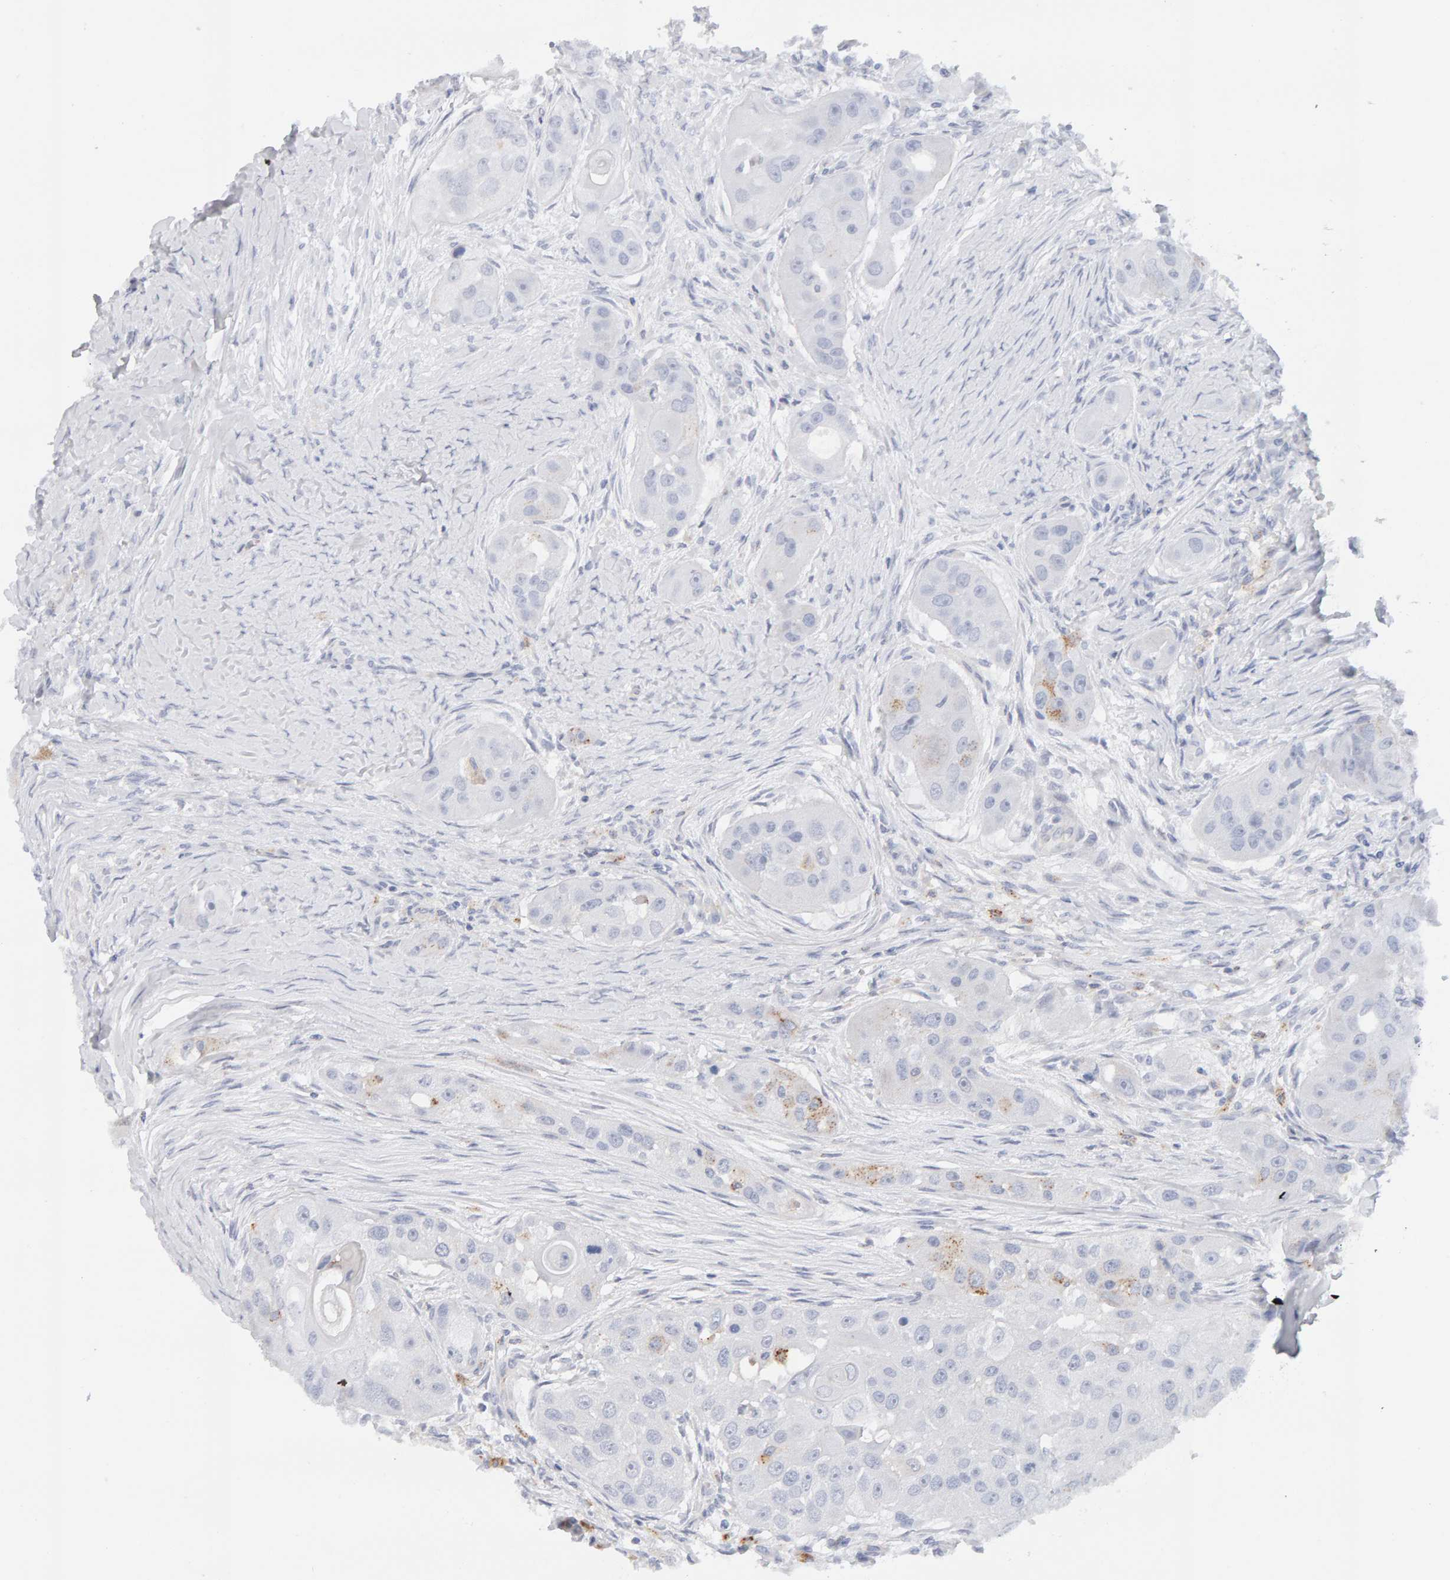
{"staining": {"intensity": "weak", "quantity": "<25%", "location": "cytoplasmic/membranous"}, "tissue": "head and neck cancer", "cell_type": "Tumor cells", "image_type": "cancer", "snomed": [{"axis": "morphology", "description": "Normal tissue, NOS"}, {"axis": "morphology", "description": "Squamous cell carcinoma, NOS"}, {"axis": "topography", "description": "Skeletal muscle"}, {"axis": "topography", "description": "Head-Neck"}], "caption": "Immunohistochemistry (IHC) photomicrograph of human head and neck cancer (squamous cell carcinoma) stained for a protein (brown), which demonstrates no expression in tumor cells.", "gene": "METRNL", "patient": {"sex": "male", "age": 51}}